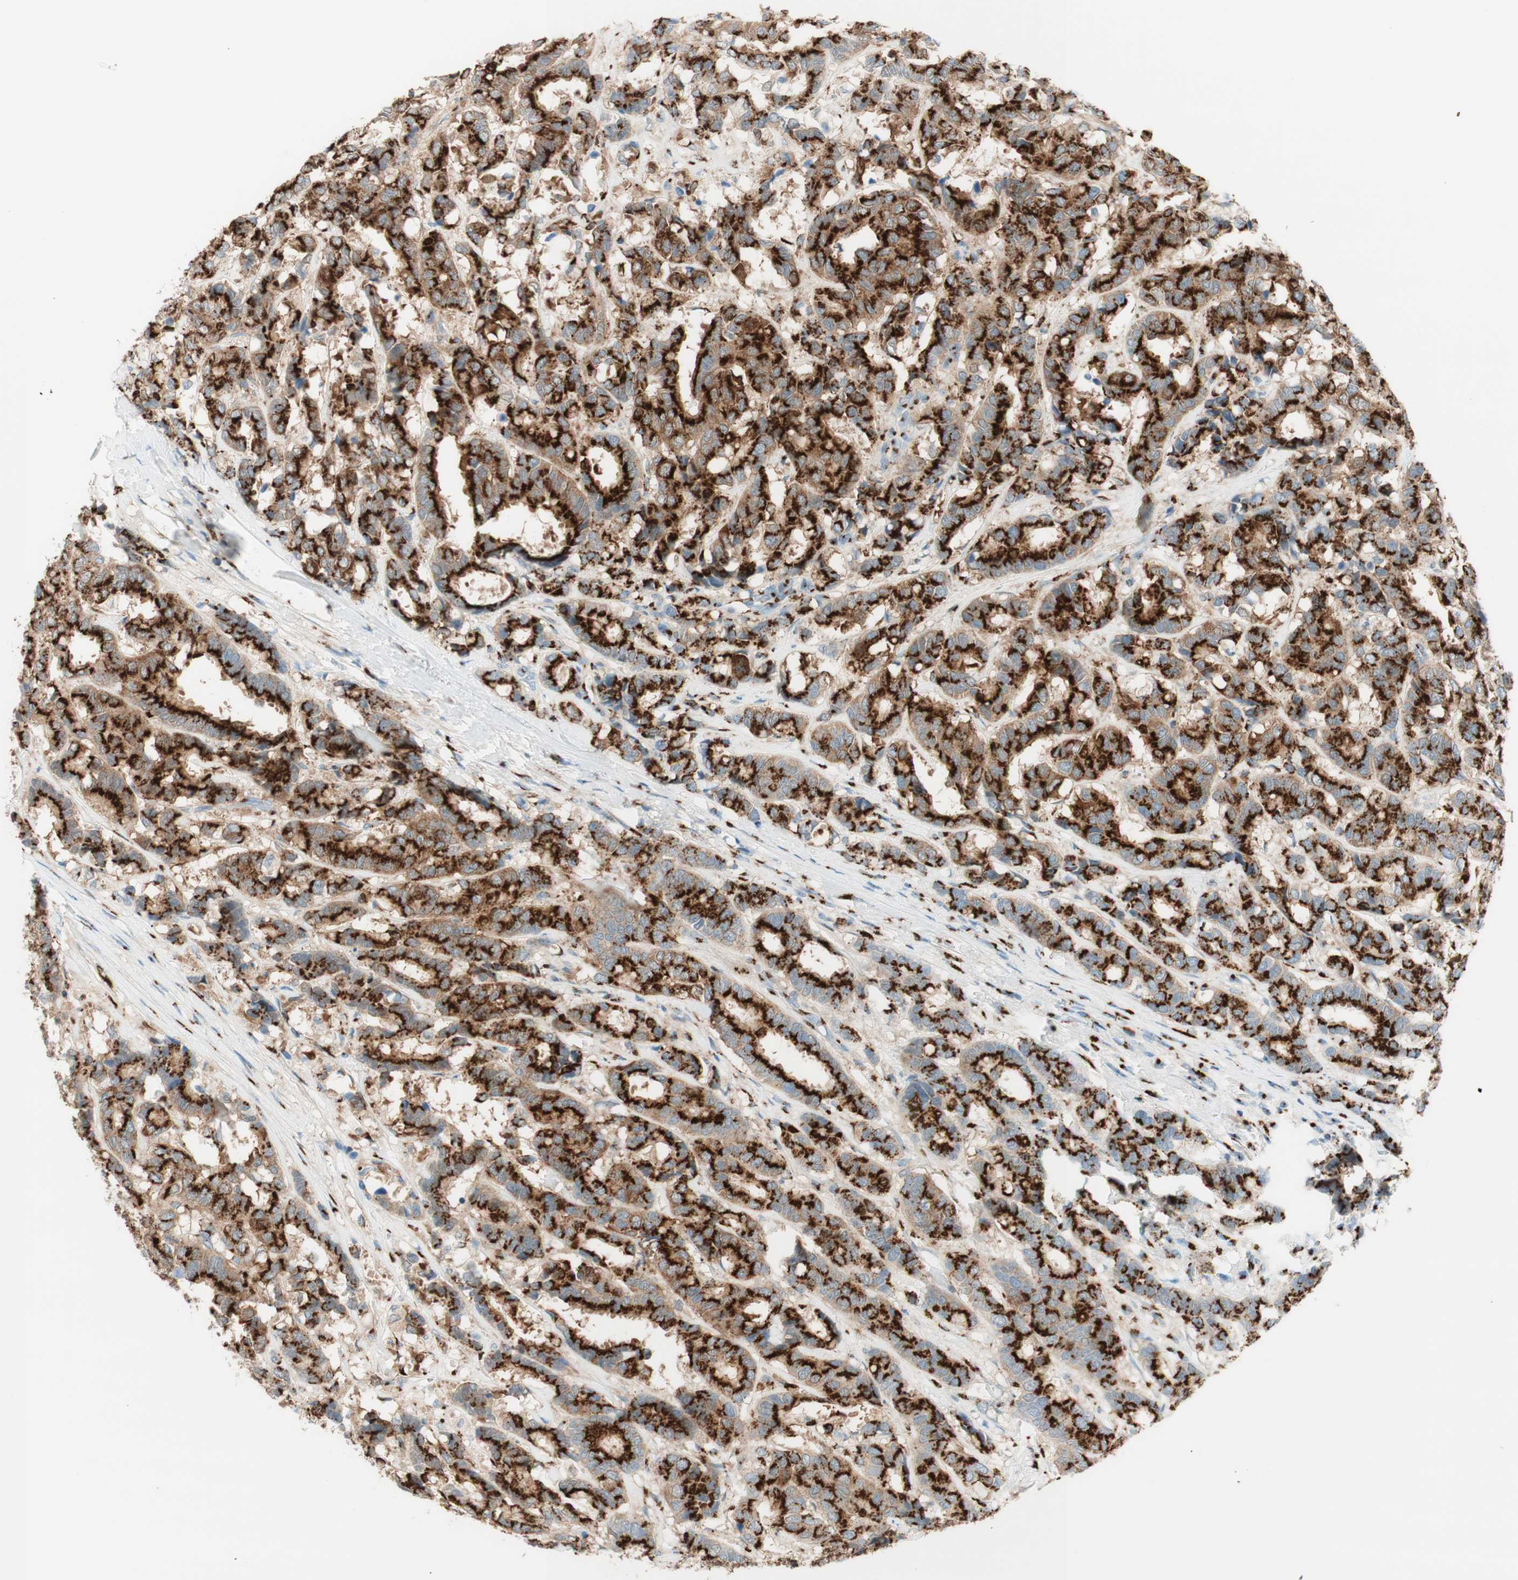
{"staining": {"intensity": "strong", "quantity": ">75%", "location": "cytoplasmic/membranous"}, "tissue": "breast cancer", "cell_type": "Tumor cells", "image_type": "cancer", "snomed": [{"axis": "morphology", "description": "Duct carcinoma"}, {"axis": "topography", "description": "Breast"}], "caption": "The image shows a brown stain indicating the presence of a protein in the cytoplasmic/membranous of tumor cells in breast invasive ductal carcinoma.", "gene": "GOLGB1", "patient": {"sex": "female", "age": 87}}